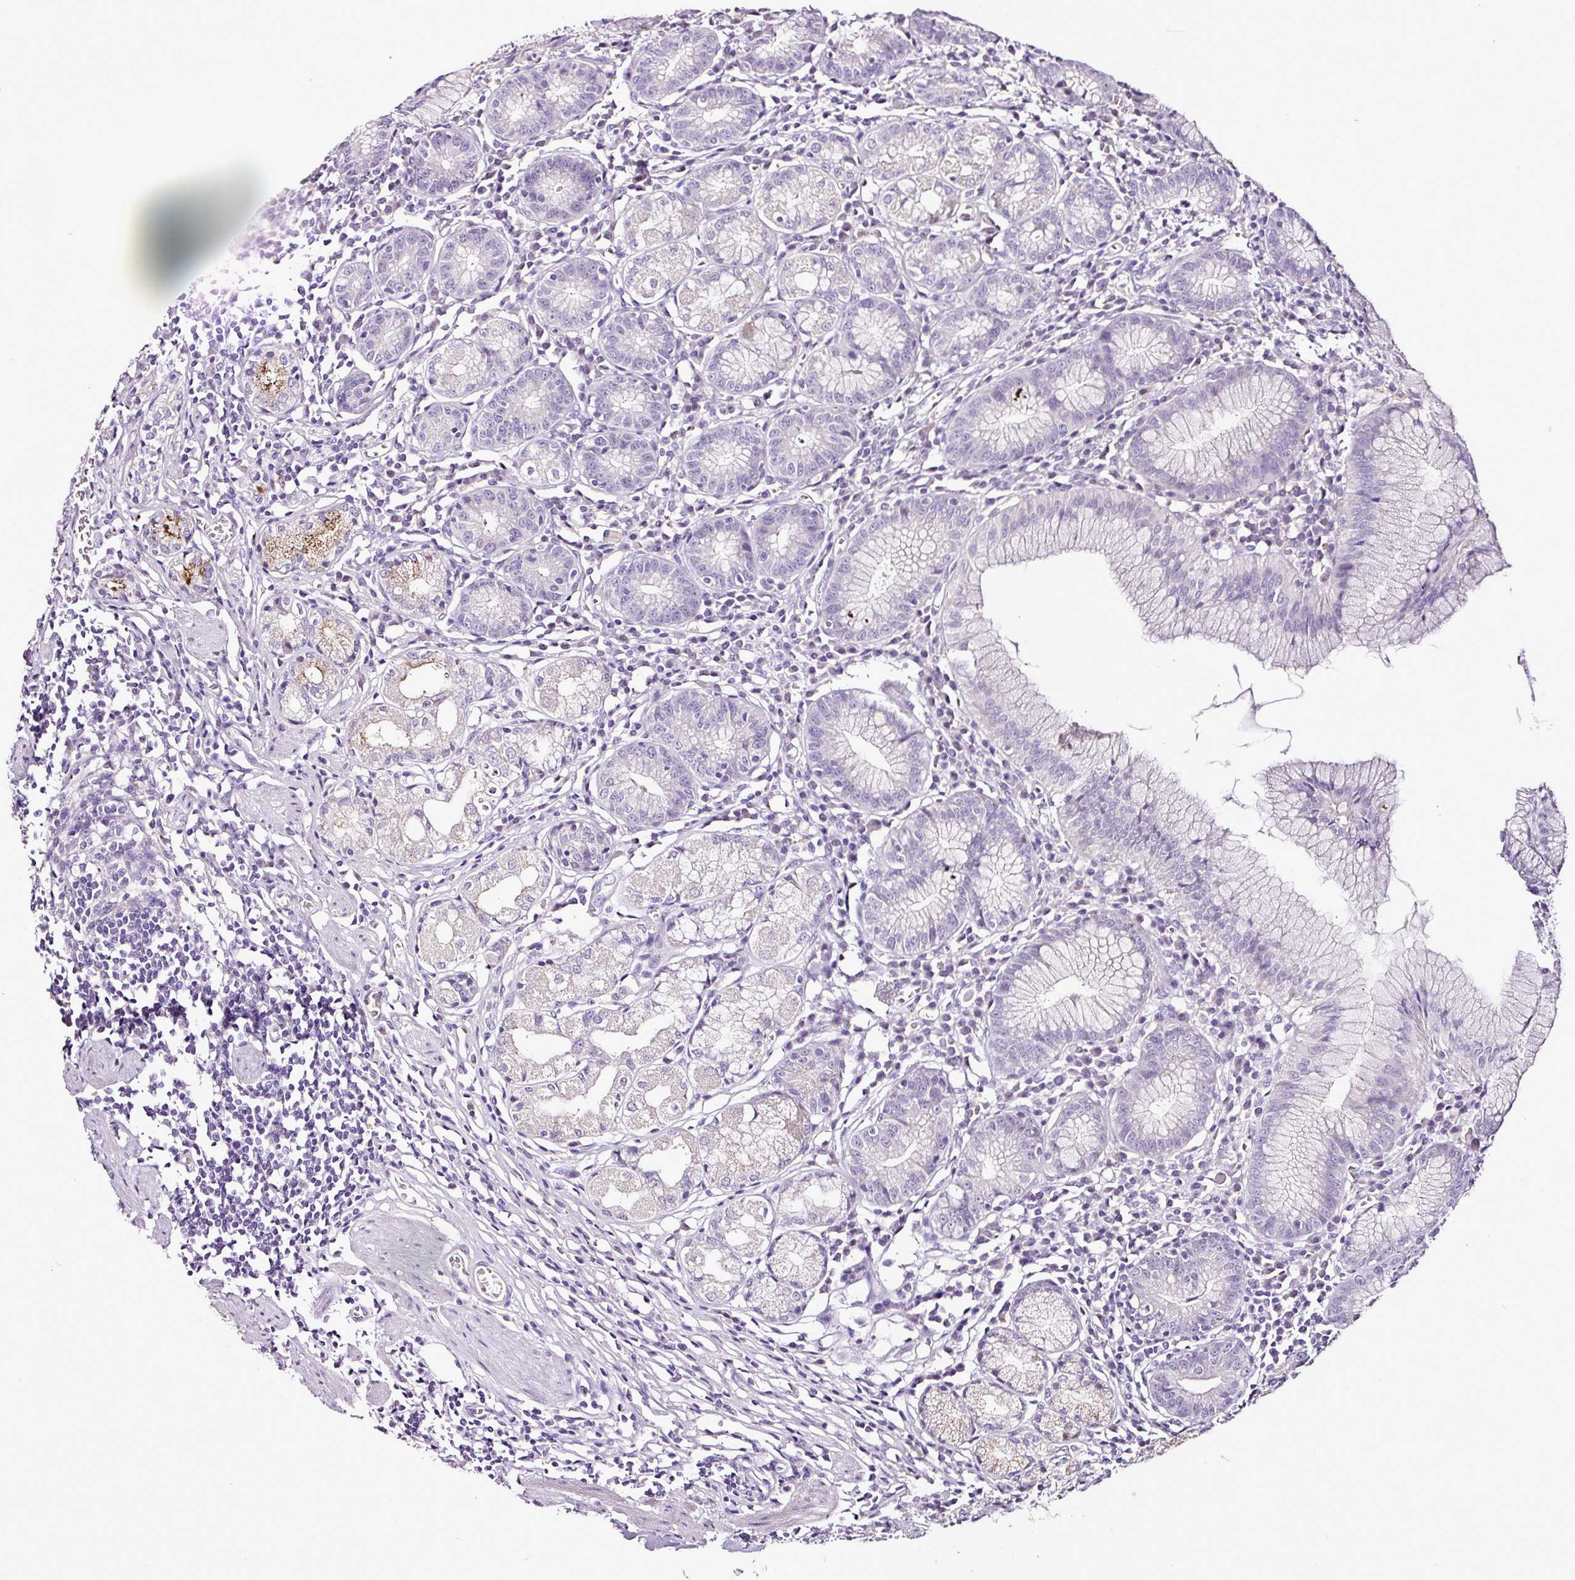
{"staining": {"intensity": "negative", "quantity": "none", "location": "none"}, "tissue": "stomach", "cell_type": "Glandular cells", "image_type": "normal", "snomed": [{"axis": "morphology", "description": "Normal tissue, NOS"}, {"axis": "topography", "description": "Stomach"}], "caption": "The histopathology image reveals no staining of glandular cells in normal stomach.", "gene": "ESR1", "patient": {"sex": "male", "age": 55}}